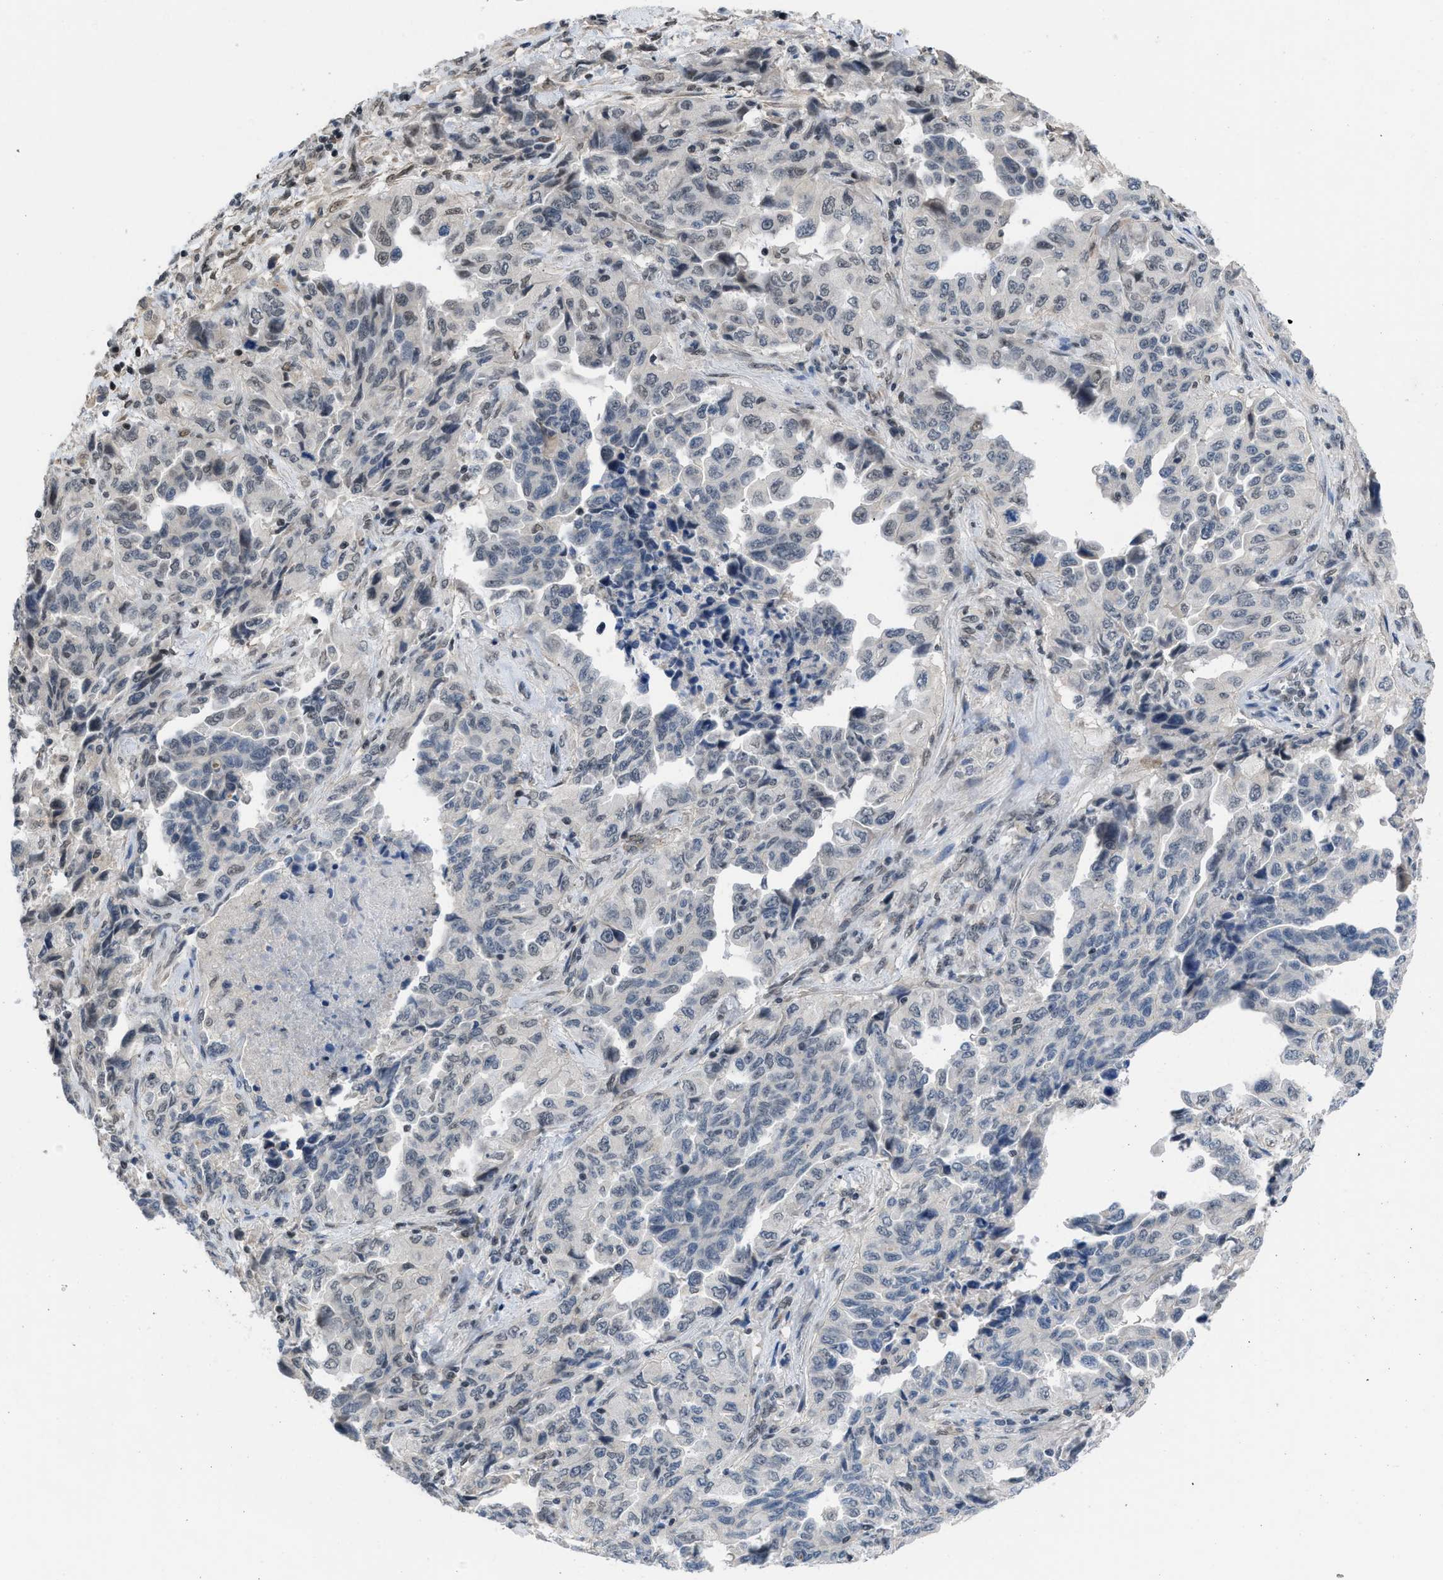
{"staining": {"intensity": "weak", "quantity": "<25%", "location": "nuclear"}, "tissue": "lung cancer", "cell_type": "Tumor cells", "image_type": "cancer", "snomed": [{"axis": "morphology", "description": "Adenocarcinoma, NOS"}, {"axis": "topography", "description": "Lung"}], "caption": "Tumor cells show no significant staining in lung adenocarcinoma. The staining is performed using DAB brown chromogen with nuclei counter-stained in using hematoxylin.", "gene": "TERF2IP", "patient": {"sex": "female", "age": 51}}